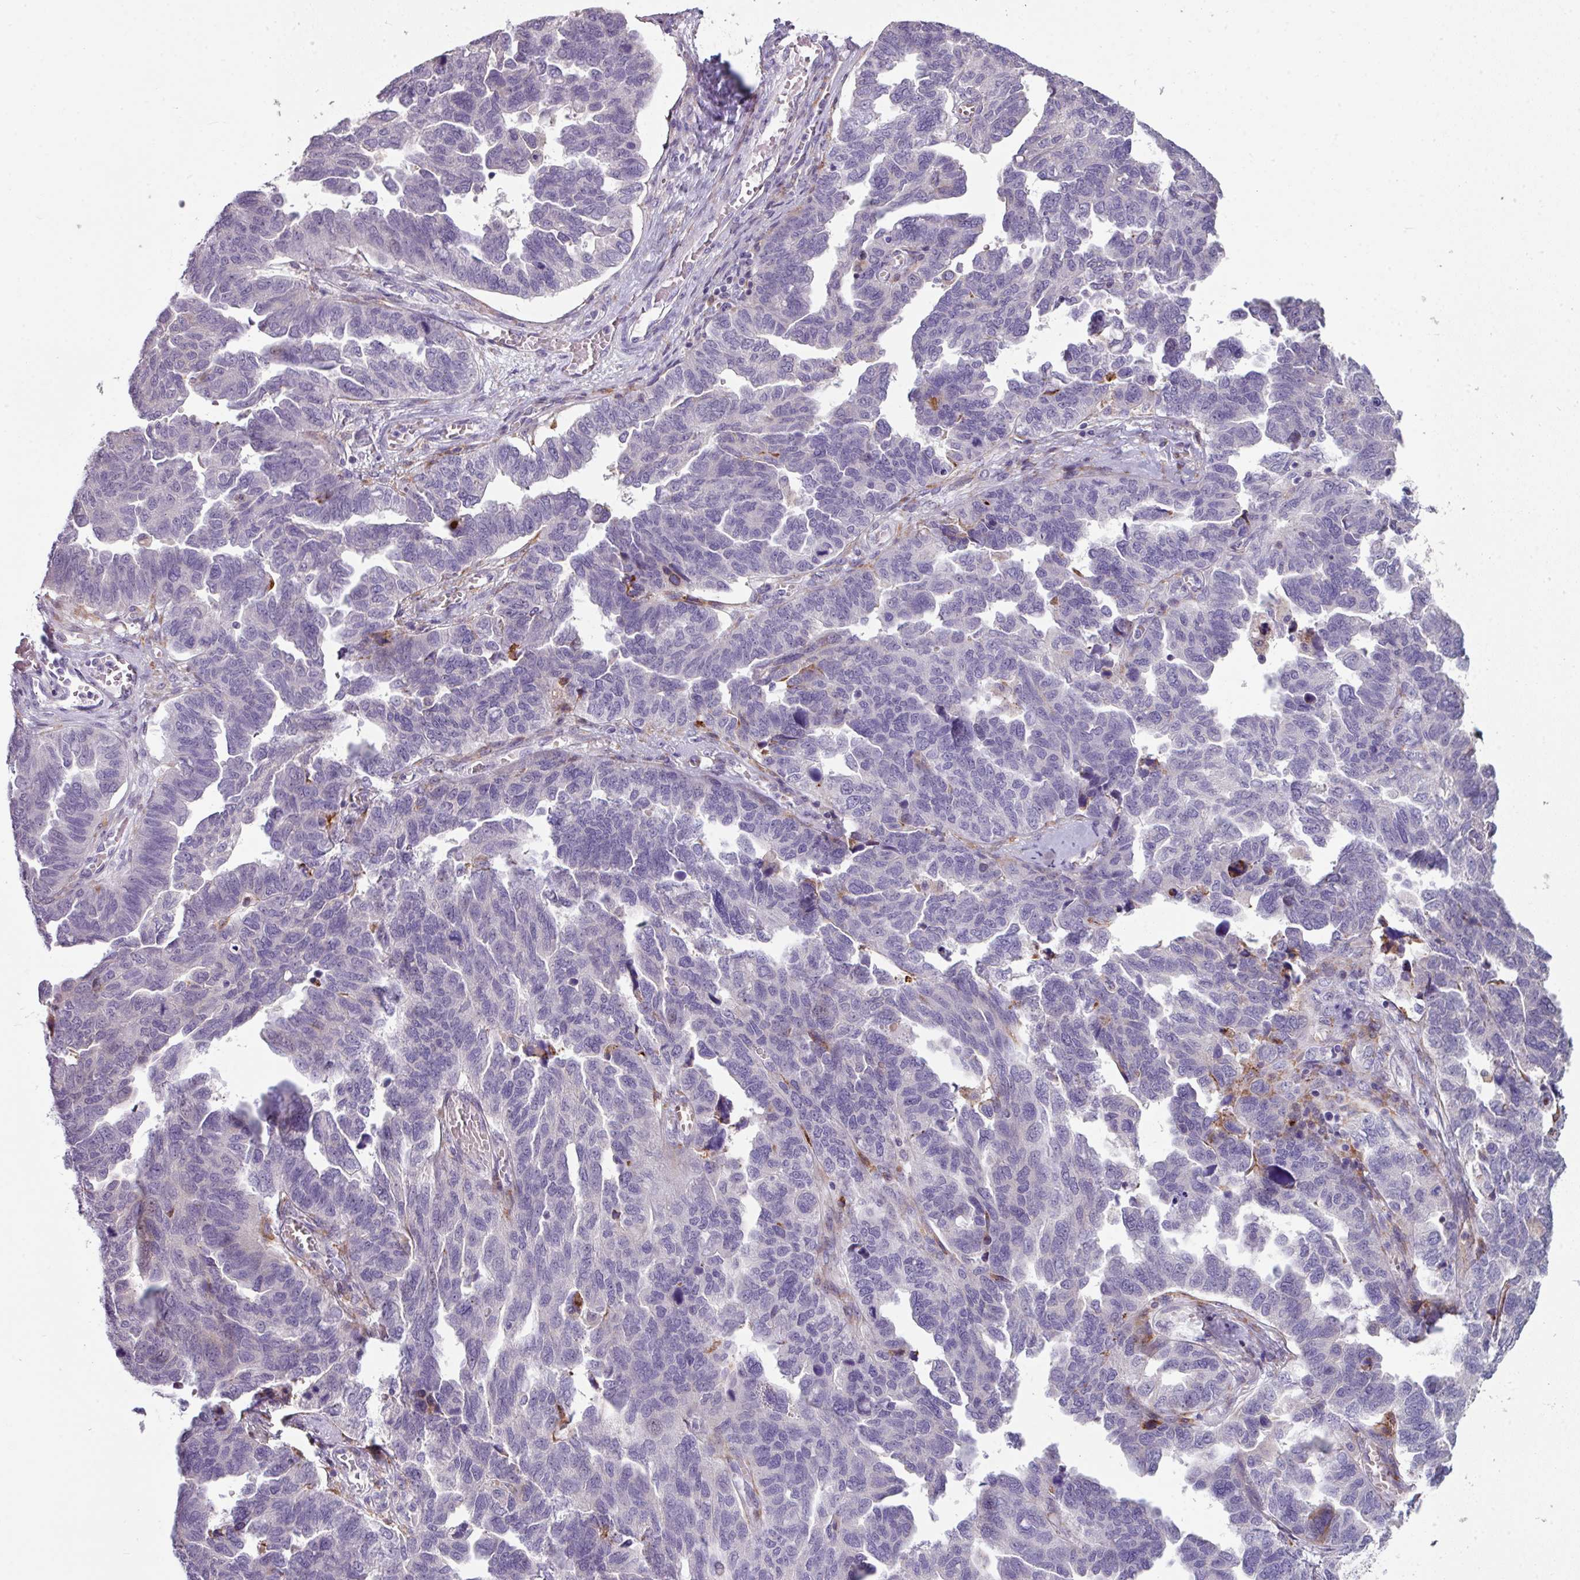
{"staining": {"intensity": "negative", "quantity": "none", "location": "none"}, "tissue": "ovarian cancer", "cell_type": "Tumor cells", "image_type": "cancer", "snomed": [{"axis": "morphology", "description": "Cystadenocarcinoma, serous, NOS"}, {"axis": "topography", "description": "Ovary"}], "caption": "Immunohistochemical staining of ovarian cancer (serous cystadenocarcinoma) demonstrates no significant positivity in tumor cells. (DAB immunohistochemistry with hematoxylin counter stain).", "gene": "BMS1", "patient": {"sex": "female", "age": 64}}